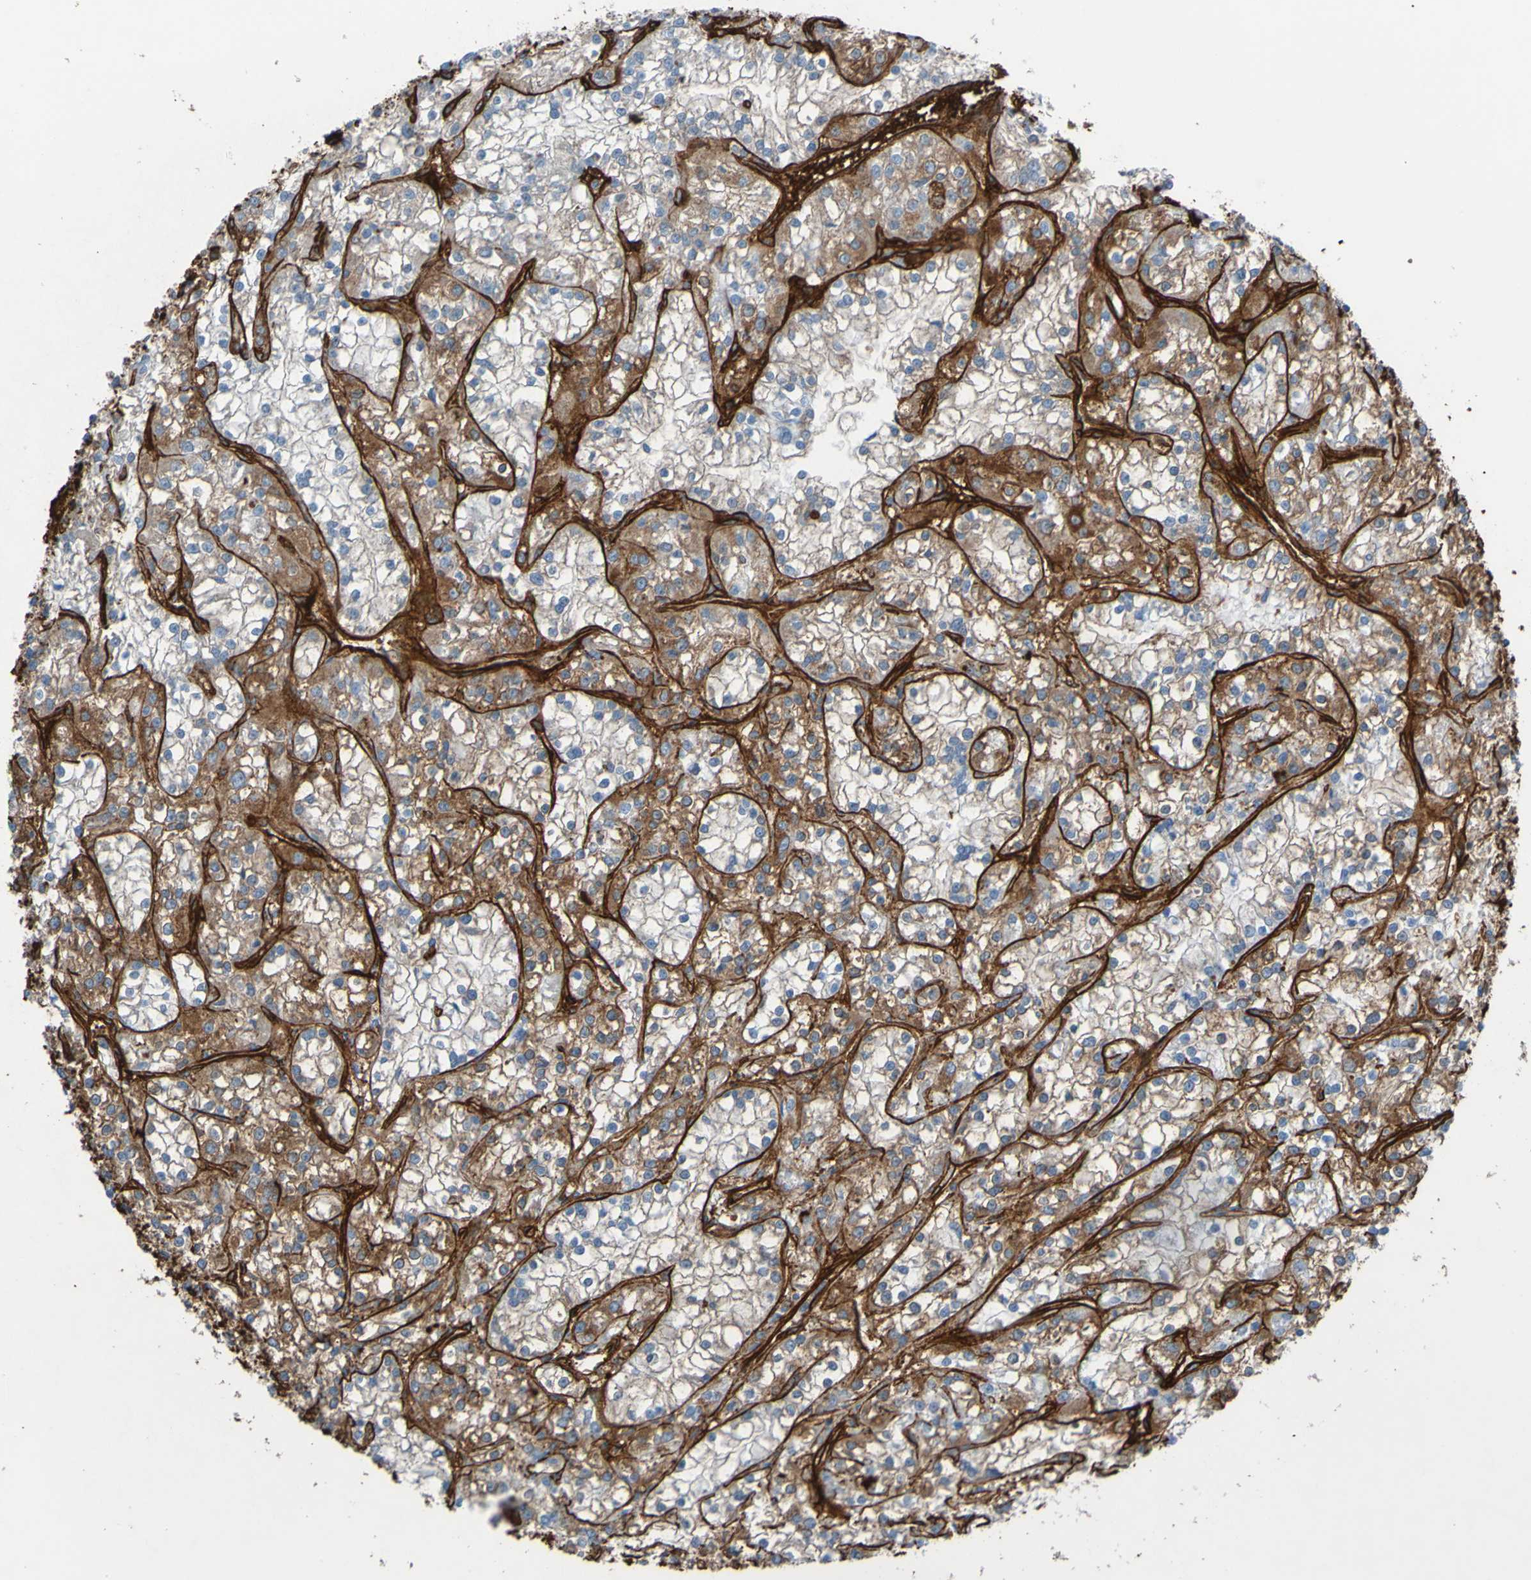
{"staining": {"intensity": "moderate", "quantity": "25%-75%", "location": "cytoplasmic/membranous"}, "tissue": "renal cancer", "cell_type": "Tumor cells", "image_type": "cancer", "snomed": [{"axis": "morphology", "description": "Adenocarcinoma, NOS"}, {"axis": "topography", "description": "Kidney"}], "caption": "Protein expression analysis of renal cancer (adenocarcinoma) reveals moderate cytoplasmic/membranous staining in approximately 25%-75% of tumor cells.", "gene": "COL4A2", "patient": {"sex": "female", "age": 52}}